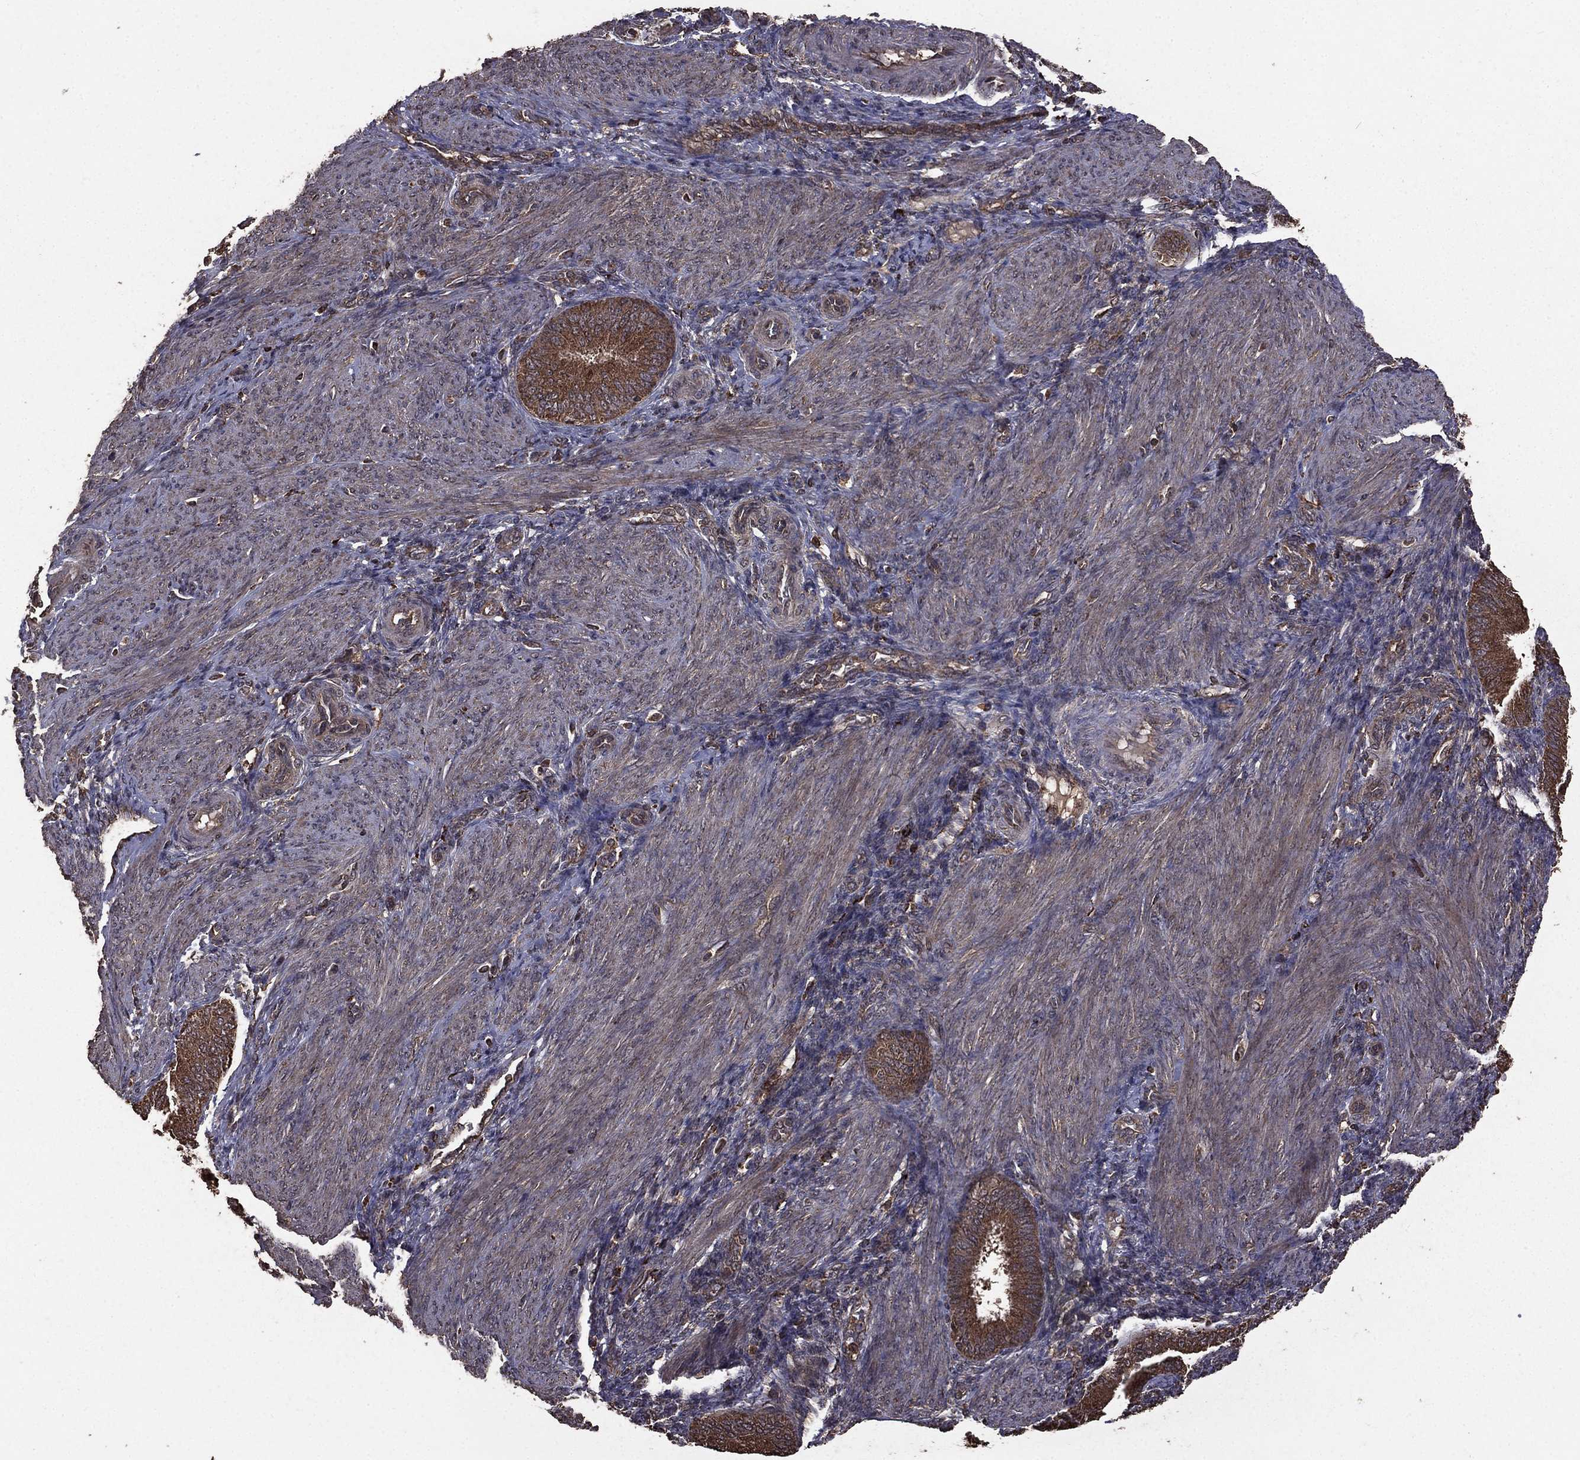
{"staining": {"intensity": "negative", "quantity": "none", "location": "none"}, "tissue": "endometrium", "cell_type": "Cells in endometrial stroma", "image_type": "normal", "snomed": [{"axis": "morphology", "description": "Normal tissue, NOS"}, {"axis": "topography", "description": "Endometrium"}], "caption": "IHC photomicrograph of normal endometrium: human endometrium stained with DAB reveals no significant protein positivity in cells in endometrial stroma. Nuclei are stained in blue.", "gene": "BIRC6", "patient": {"sex": "female", "age": 39}}